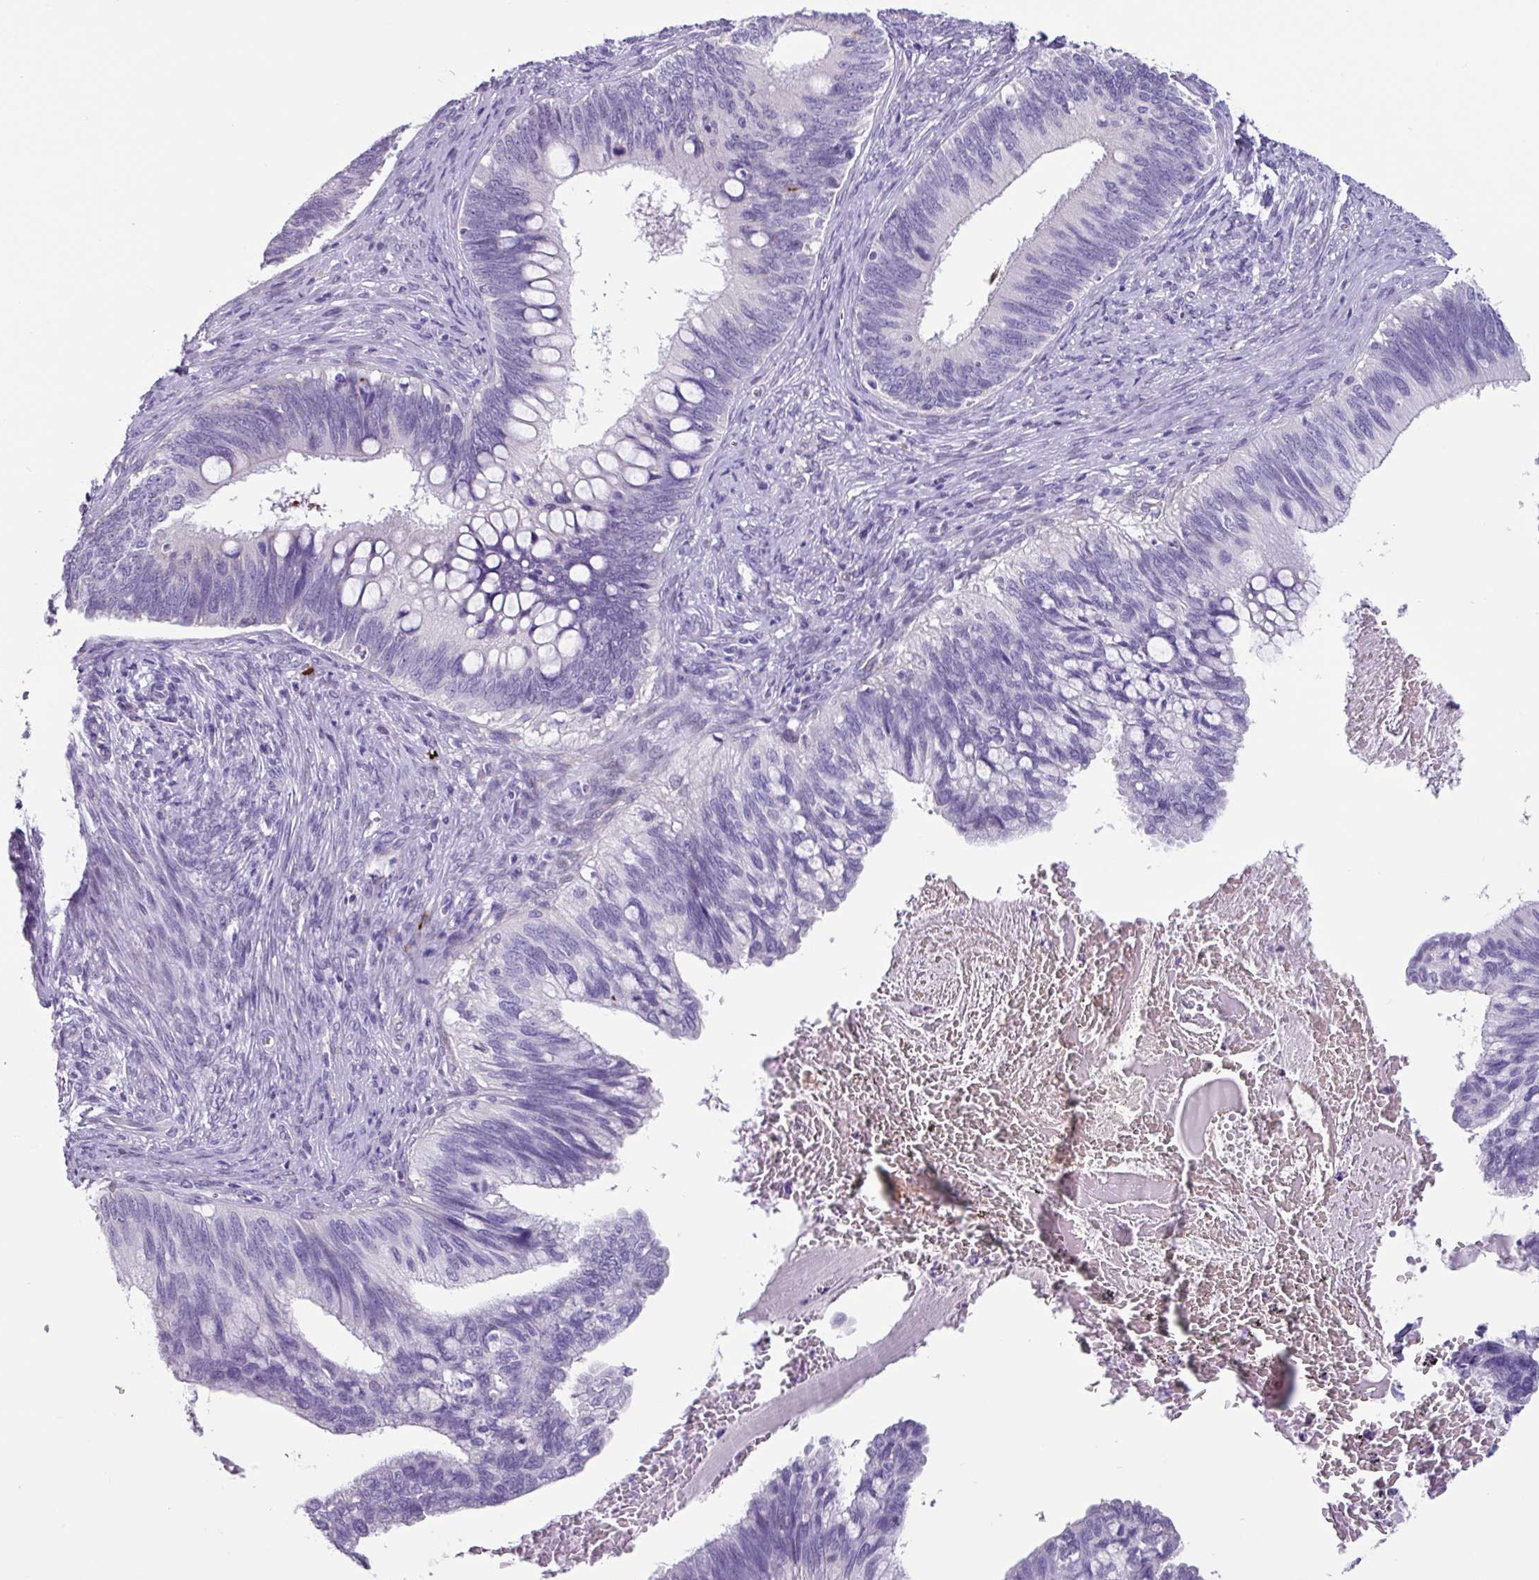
{"staining": {"intensity": "negative", "quantity": "none", "location": "none"}, "tissue": "cervical cancer", "cell_type": "Tumor cells", "image_type": "cancer", "snomed": [{"axis": "morphology", "description": "Adenocarcinoma, NOS"}, {"axis": "topography", "description": "Cervix"}], "caption": "Tumor cells show no significant protein expression in cervical adenocarcinoma.", "gene": "OTX1", "patient": {"sex": "female", "age": 42}}